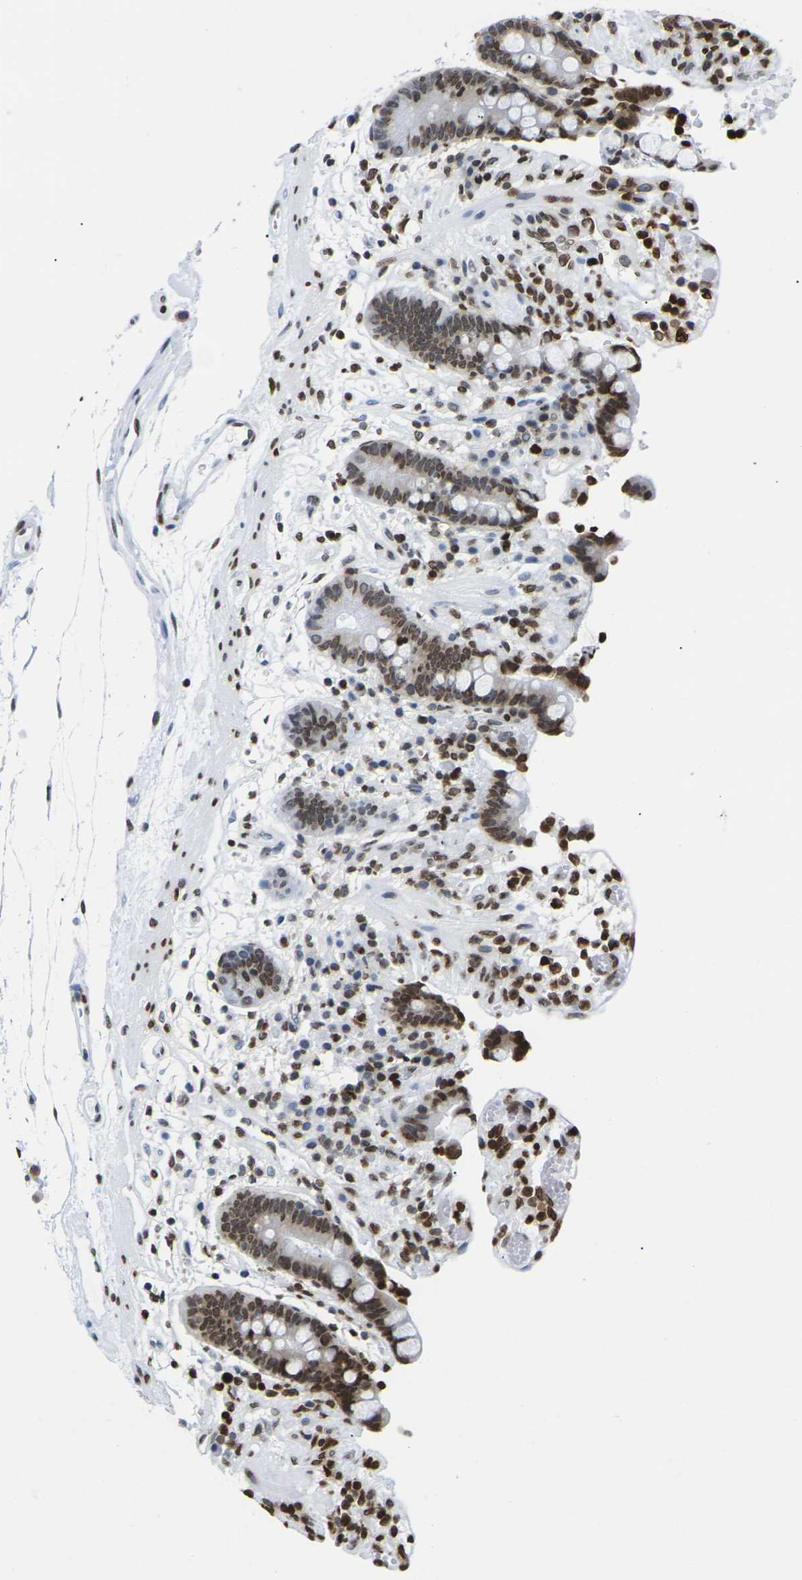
{"staining": {"intensity": "negative", "quantity": "none", "location": "none"}, "tissue": "colon", "cell_type": "Endothelial cells", "image_type": "normal", "snomed": [{"axis": "morphology", "description": "Normal tissue, NOS"}, {"axis": "topography", "description": "Colon"}], "caption": "This is an immunohistochemistry (IHC) micrograph of normal colon. There is no staining in endothelial cells.", "gene": "H2AC21", "patient": {"sex": "male", "age": 73}}